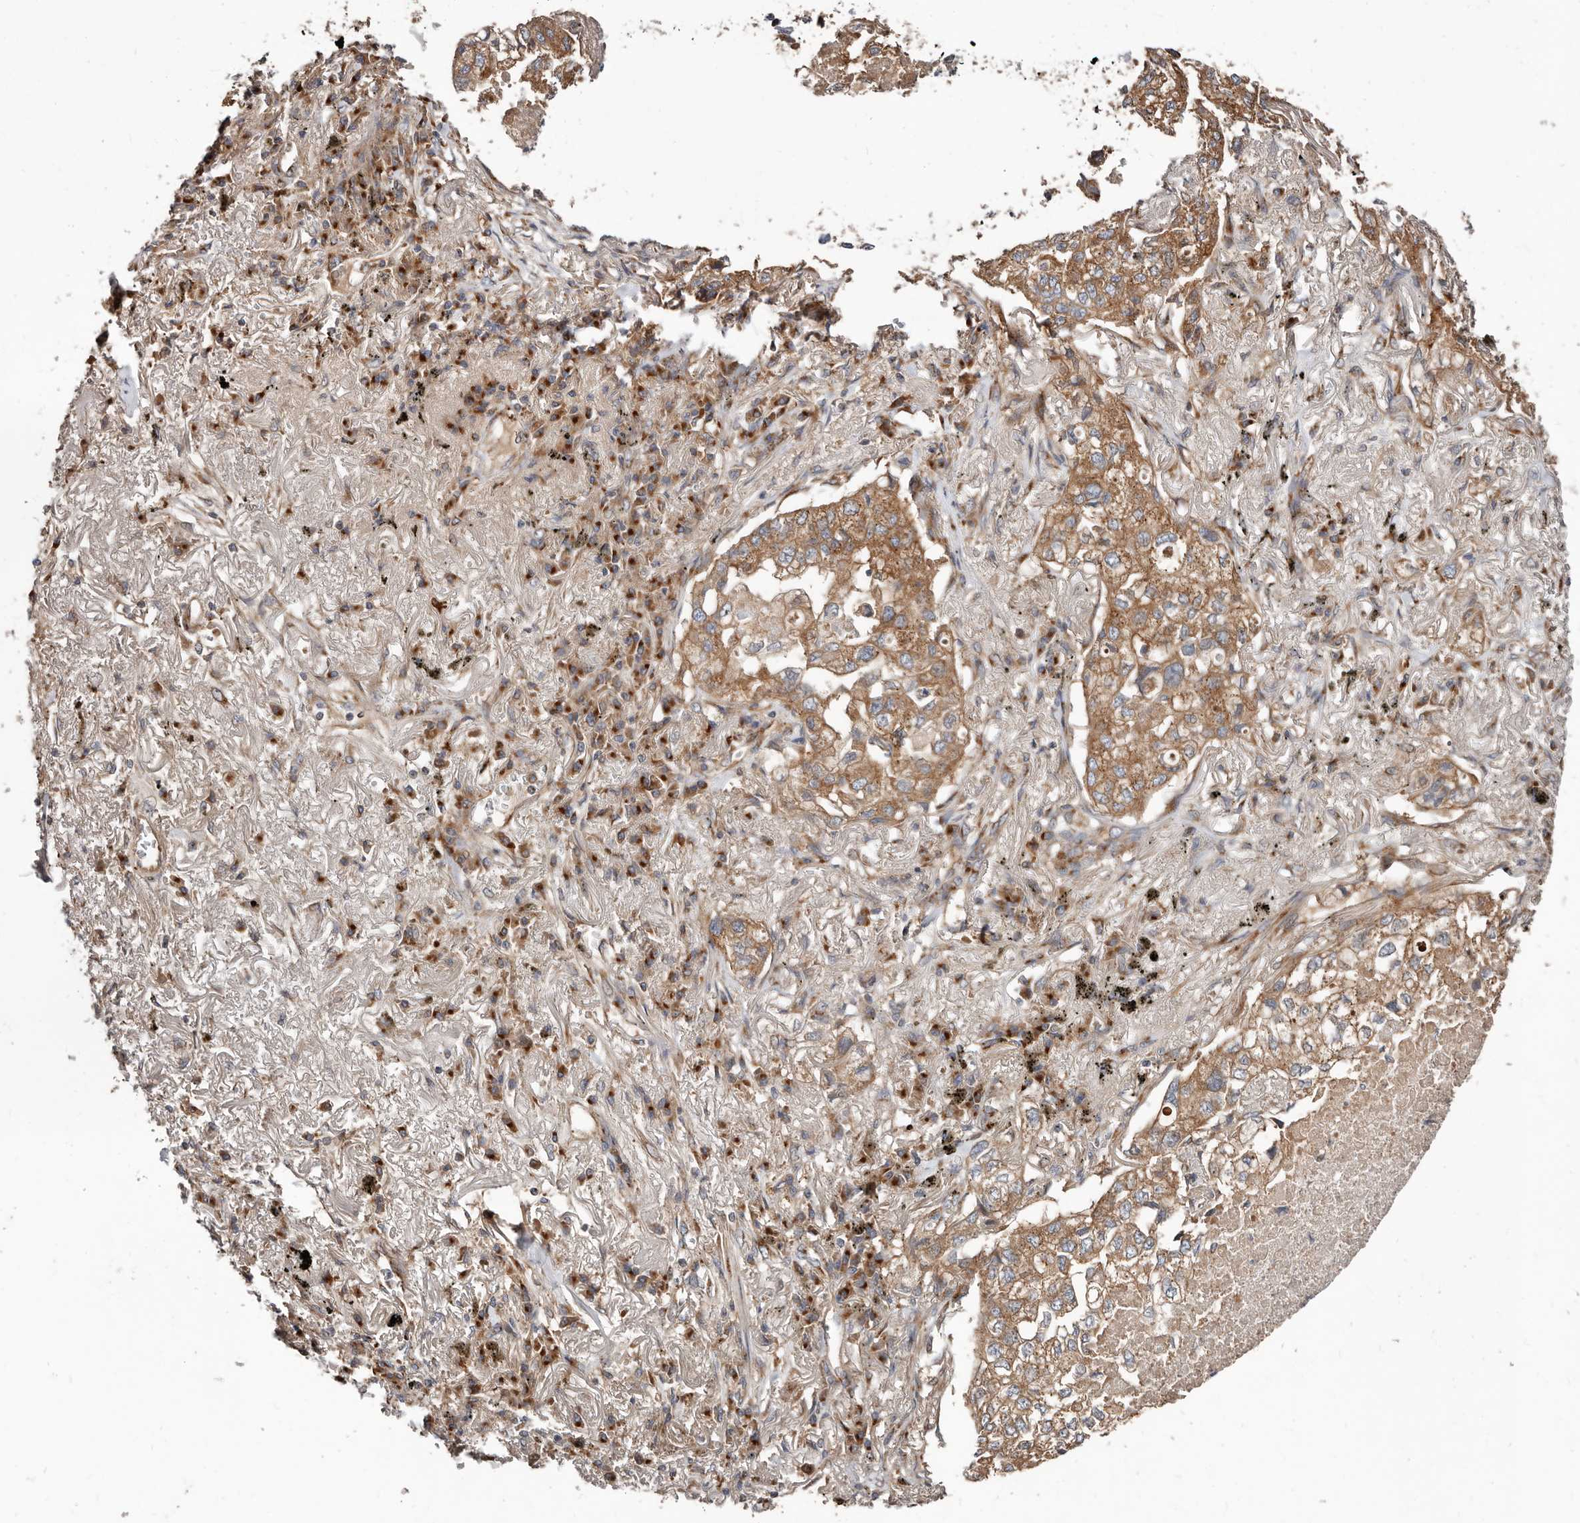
{"staining": {"intensity": "moderate", "quantity": ">75%", "location": "cytoplasmic/membranous"}, "tissue": "lung cancer", "cell_type": "Tumor cells", "image_type": "cancer", "snomed": [{"axis": "morphology", "description": "Adenocarcinoma, NOS"}, {"axis": "topography", "description": "Lung"}], "caption": "This is an image of immunohistochemistry (IHC) staining of lung cancer, which shows moderate staining in the cytoplasmic/membranous of tumor cells.", "gene": "COG1", "patient": {"sex": "male", "age": 65}}